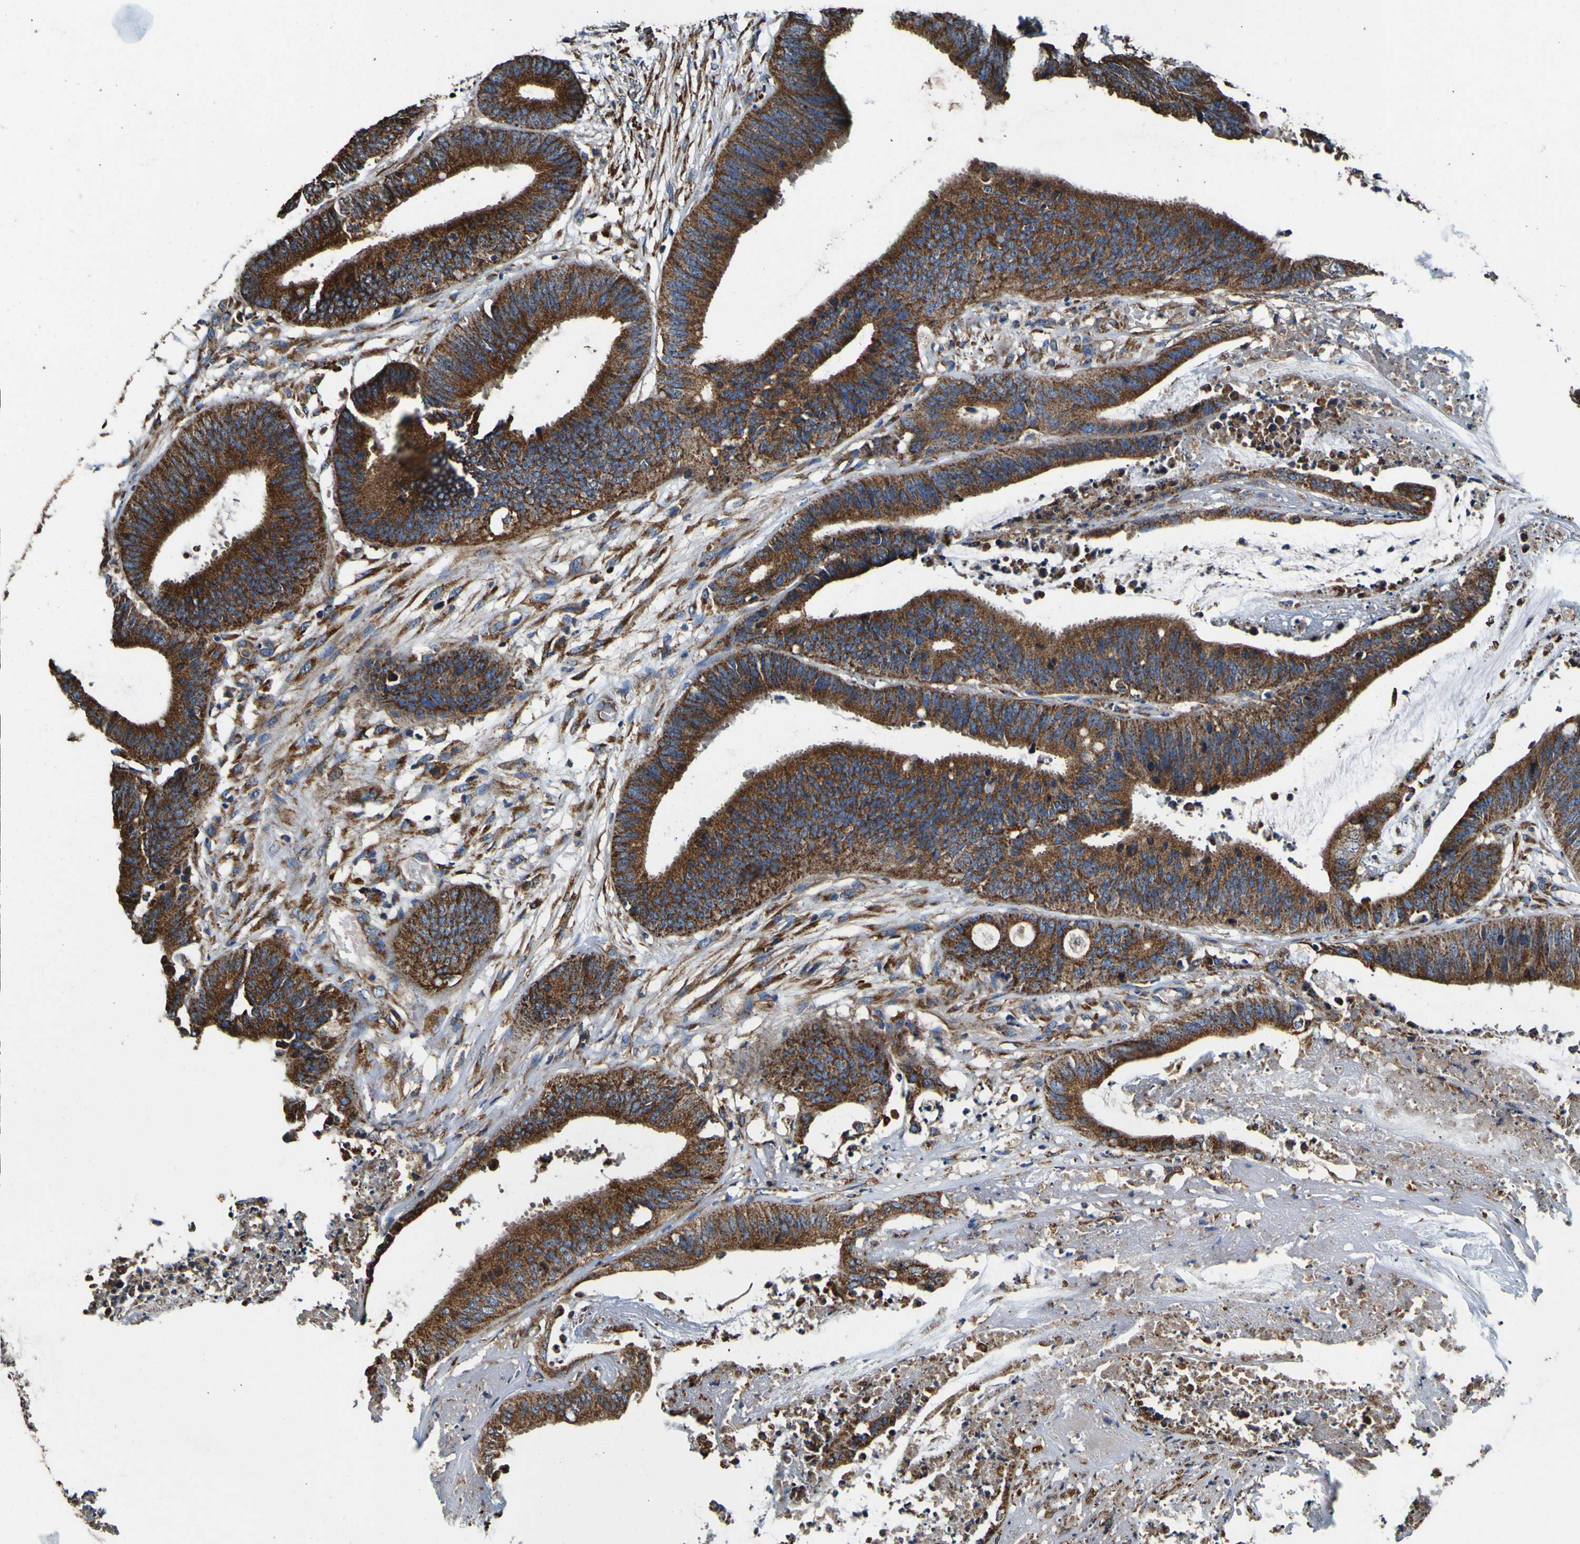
{"staining": {"intensity": "strong", "quantity": ">75%", "location": "cytoplasmic/membranous"}, "tissue": "colorectal cancer", "cell_type": "Tumor cells", "image_type": "cancer", "snomed": [{"axis": "morphology", "description": "Adenocarcinoma, NOS"}, {"axis": "topography", "description": "Rectum"}], "caption": "The immunohistochemical stain labels strong cytoplasmic/membranous expression in tumor cells of colorectal adenocarcinoma tissue. (DAB = brown stain, brightfield microscopy at high magnification).", "gene": "INPP5A", "patient": {"sex": "female", "age": 66}}